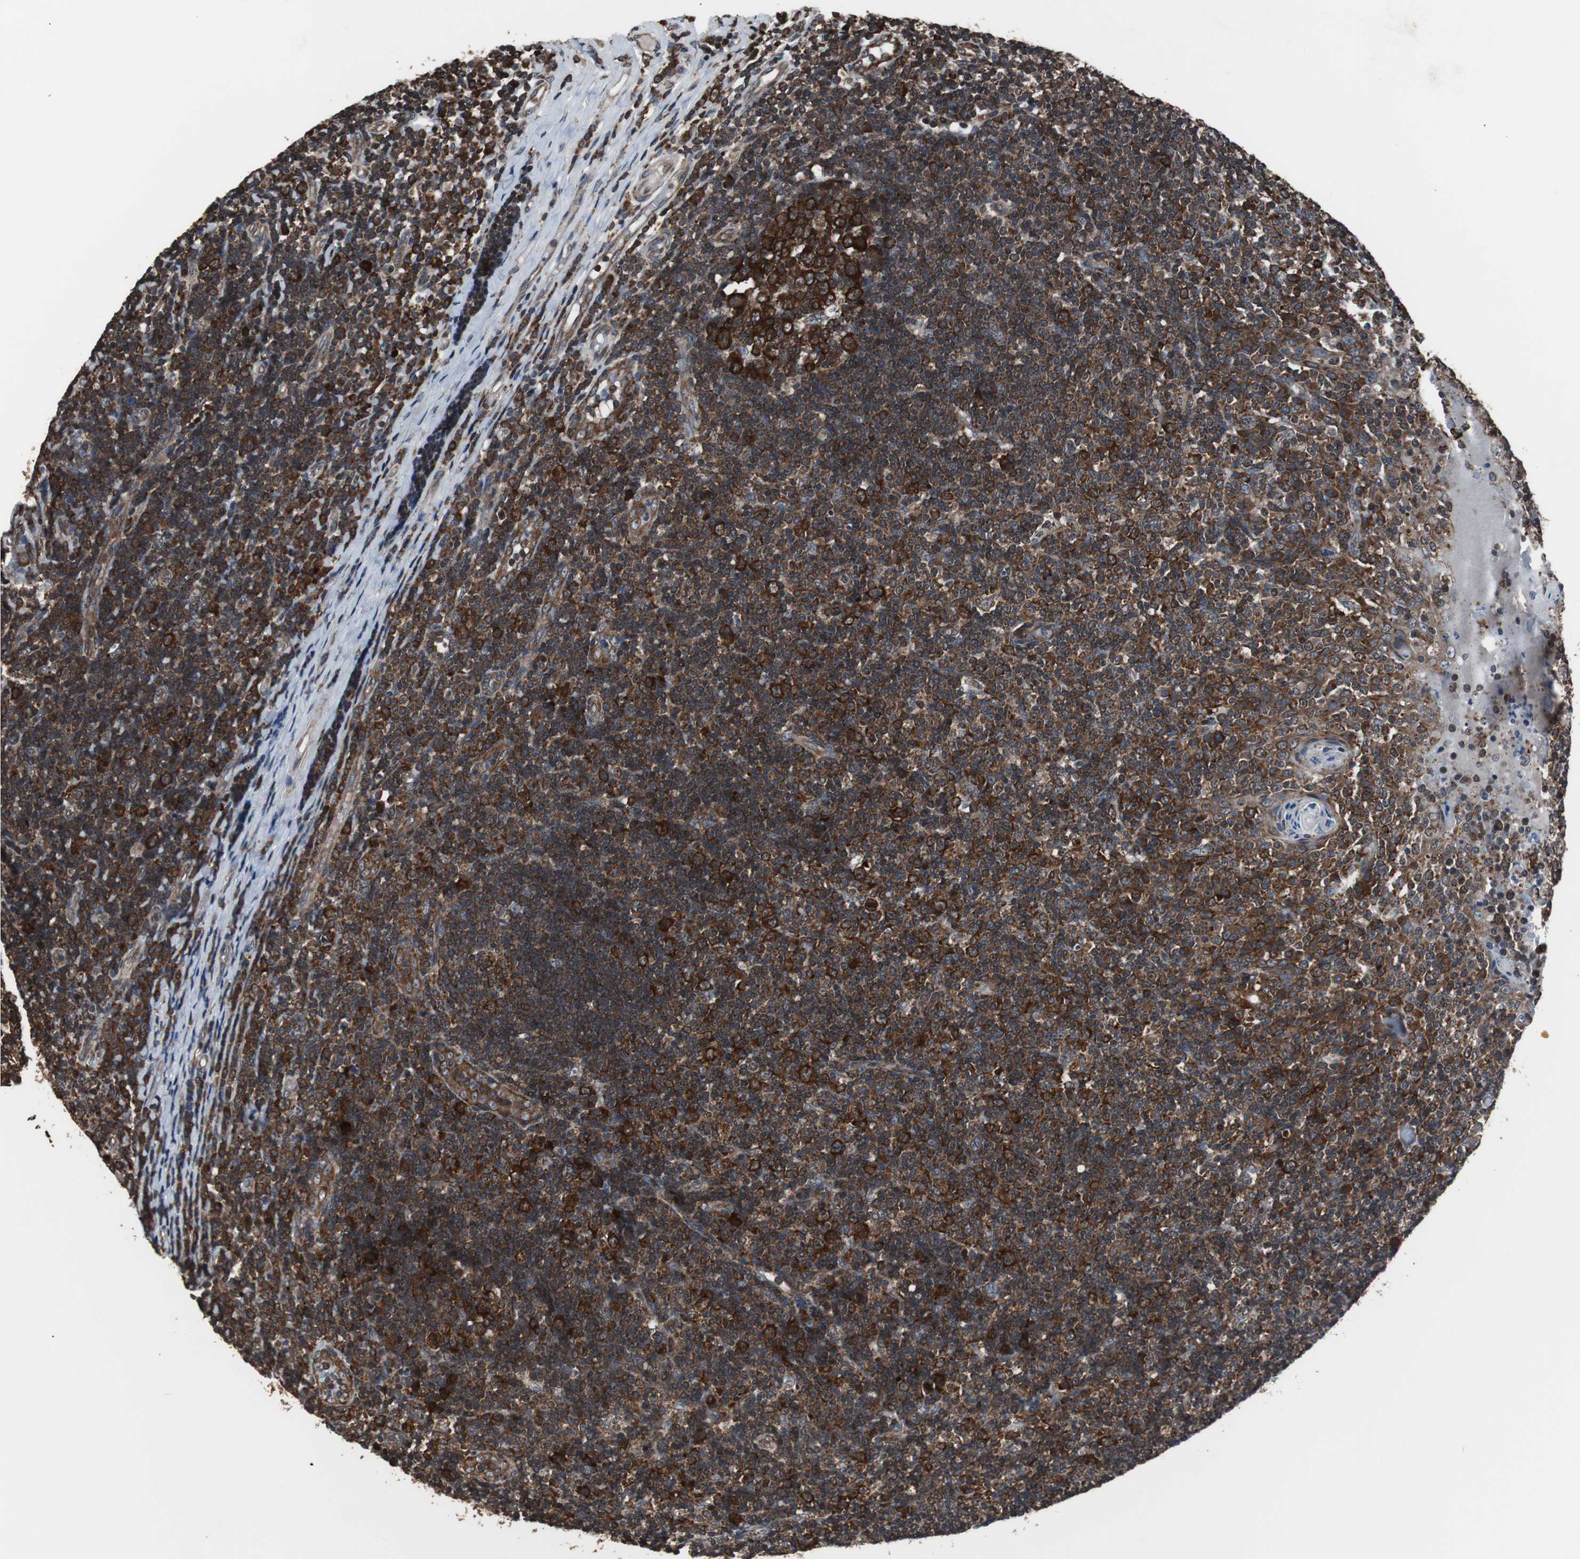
{"staining": {"intensity": "strong", "quantity": ">75%", "location": "cytoplasmic/membranous"}, "tissue": "tonsil", "cell_type": "Germinal center cells", "image_type": "normal", "snomed": [{"axis": "morphology", "description": "Normal tissue, NOS"}, {"axis": "topography", "description": "Tonsil"}], "caption": "About >75% of germinal center cells in normal tonsil demonstrate strong cytoplasmic/membranous protein positivity as visualized by brown immunohistochemical staining.", "gene": "USP10", "patient": {"sex": "female", "age": 40}}